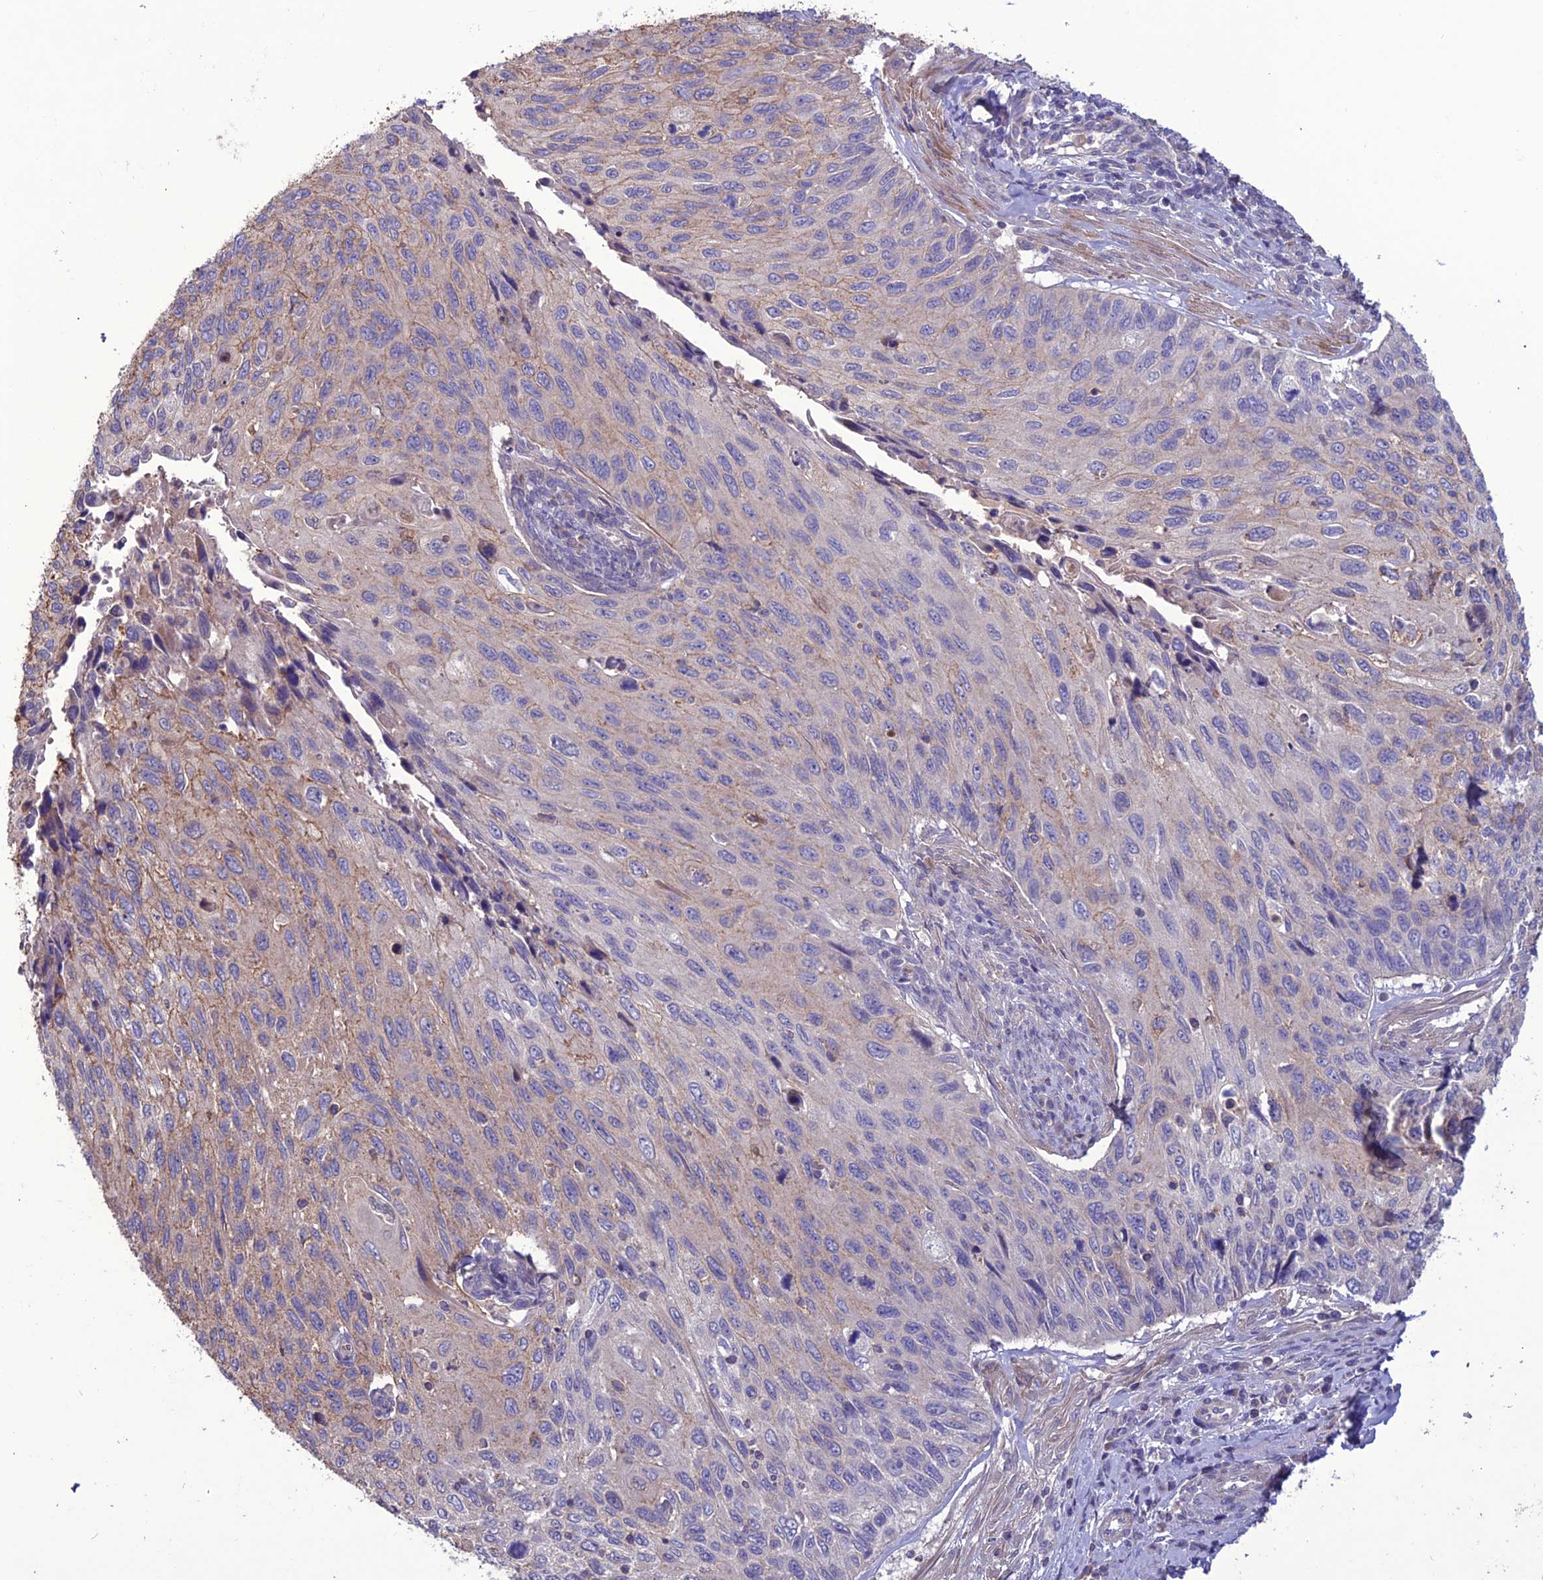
{"staining": {"intensity": "weak", "quantity": "<25%", "location": "cytoplasmic/membranous"}, "tissue": "cervical cancer", "cell_type": "Tumor cells", "image_type": "cancer", "snomed": [{"axis": "morphology", "description": "Squamous cell carcinoma, NOS"}, {"axis": "topography", "description": "Cervix"}], "caption": "Histopathology image shows no protein positivity in tumor cells of cervical squamous cell carcinoma tissue.", "gene": "C2orf76", "patient": {"sex": "female", "age": 70}}